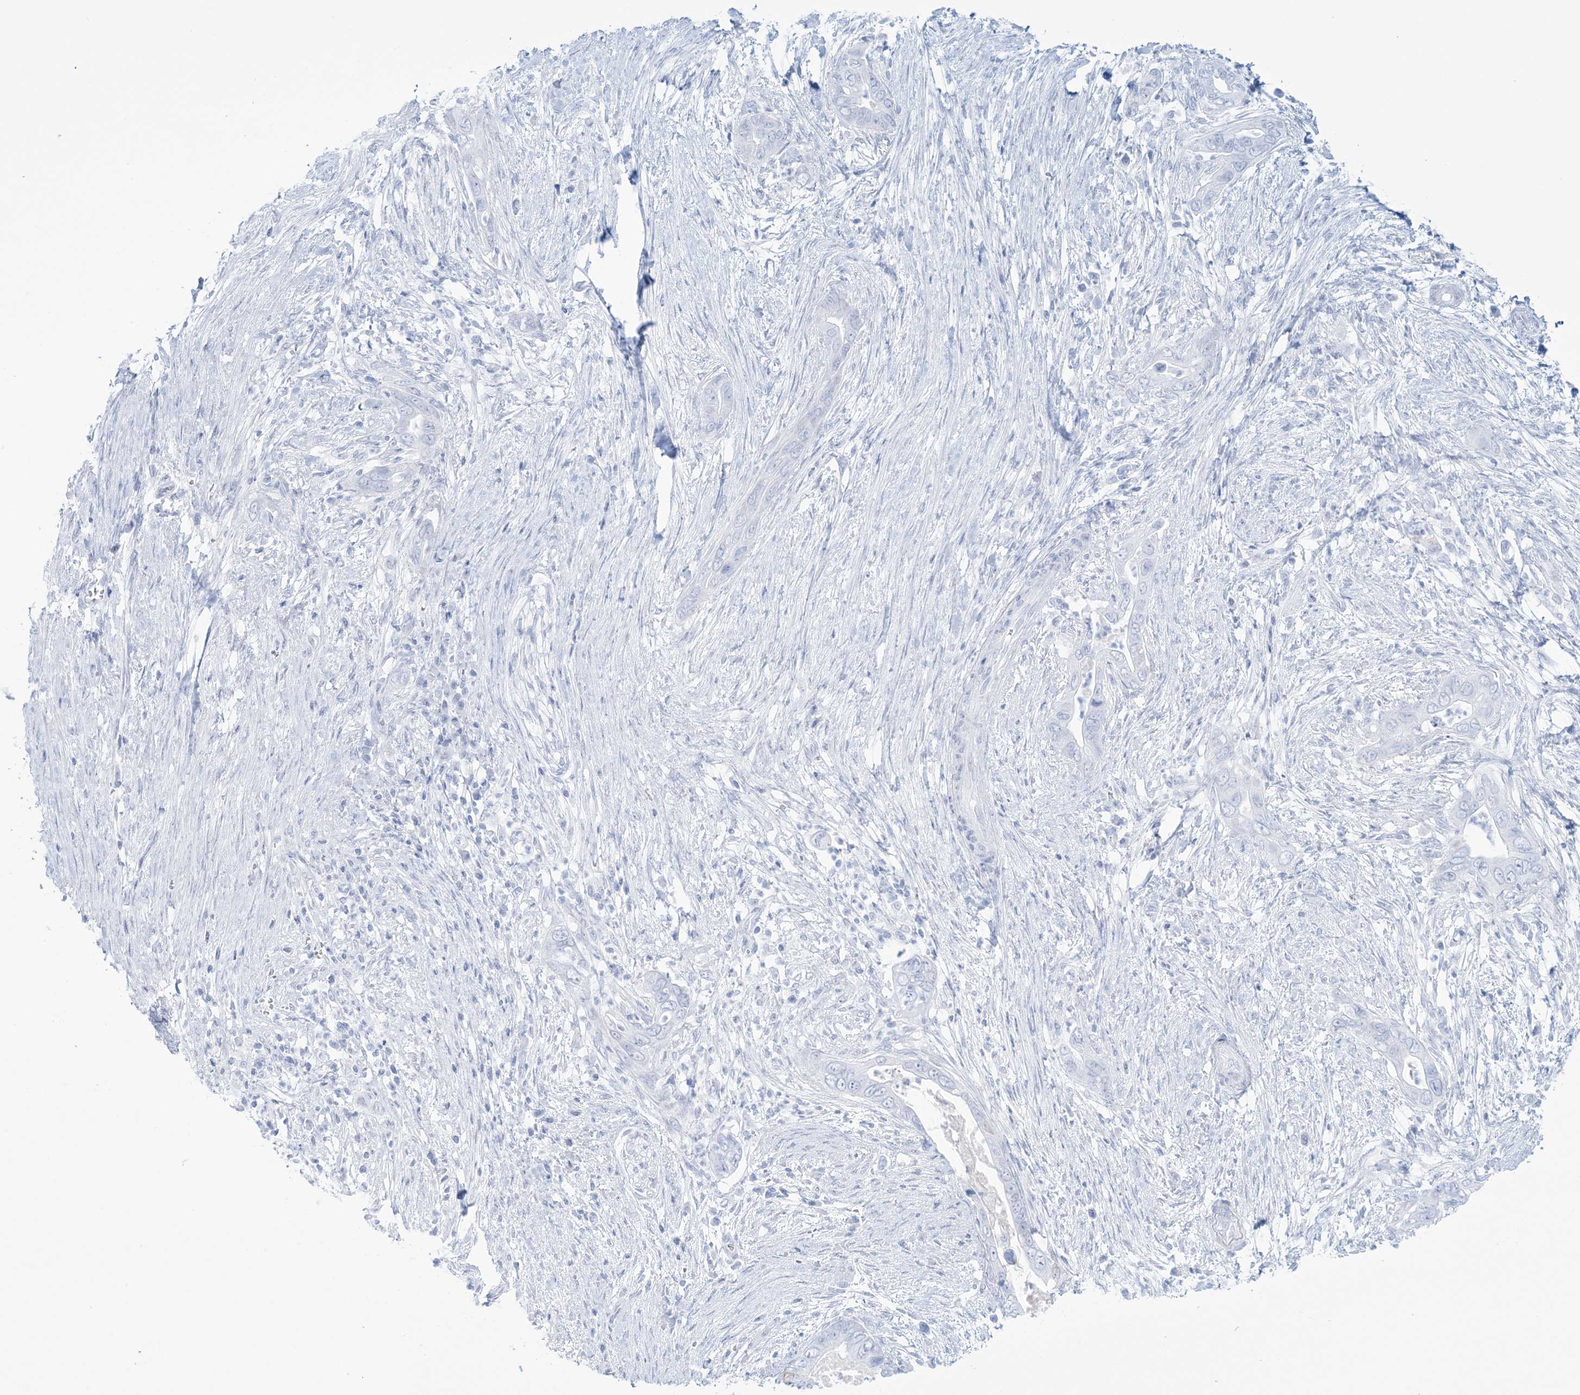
{"staining": {"intensity": "negative", "quantity": "none", "location": "none"}, "tissue": "pancreatic cancer", "cell_type": "Tumor cells", "image_type": "cancer", "snomed": [{"axis": "morphology", "description": "Adenocarcinoma, NOS"}, {"axis": "topography", "description": "Pancreas"}], "caption": "Histopathology image shows no protein positivity in tumor cells of pancreatic cancer (adenocarcinoma) tissue.", "gene": "AGXT", "patient": {"sex": "male", "age": 75}}